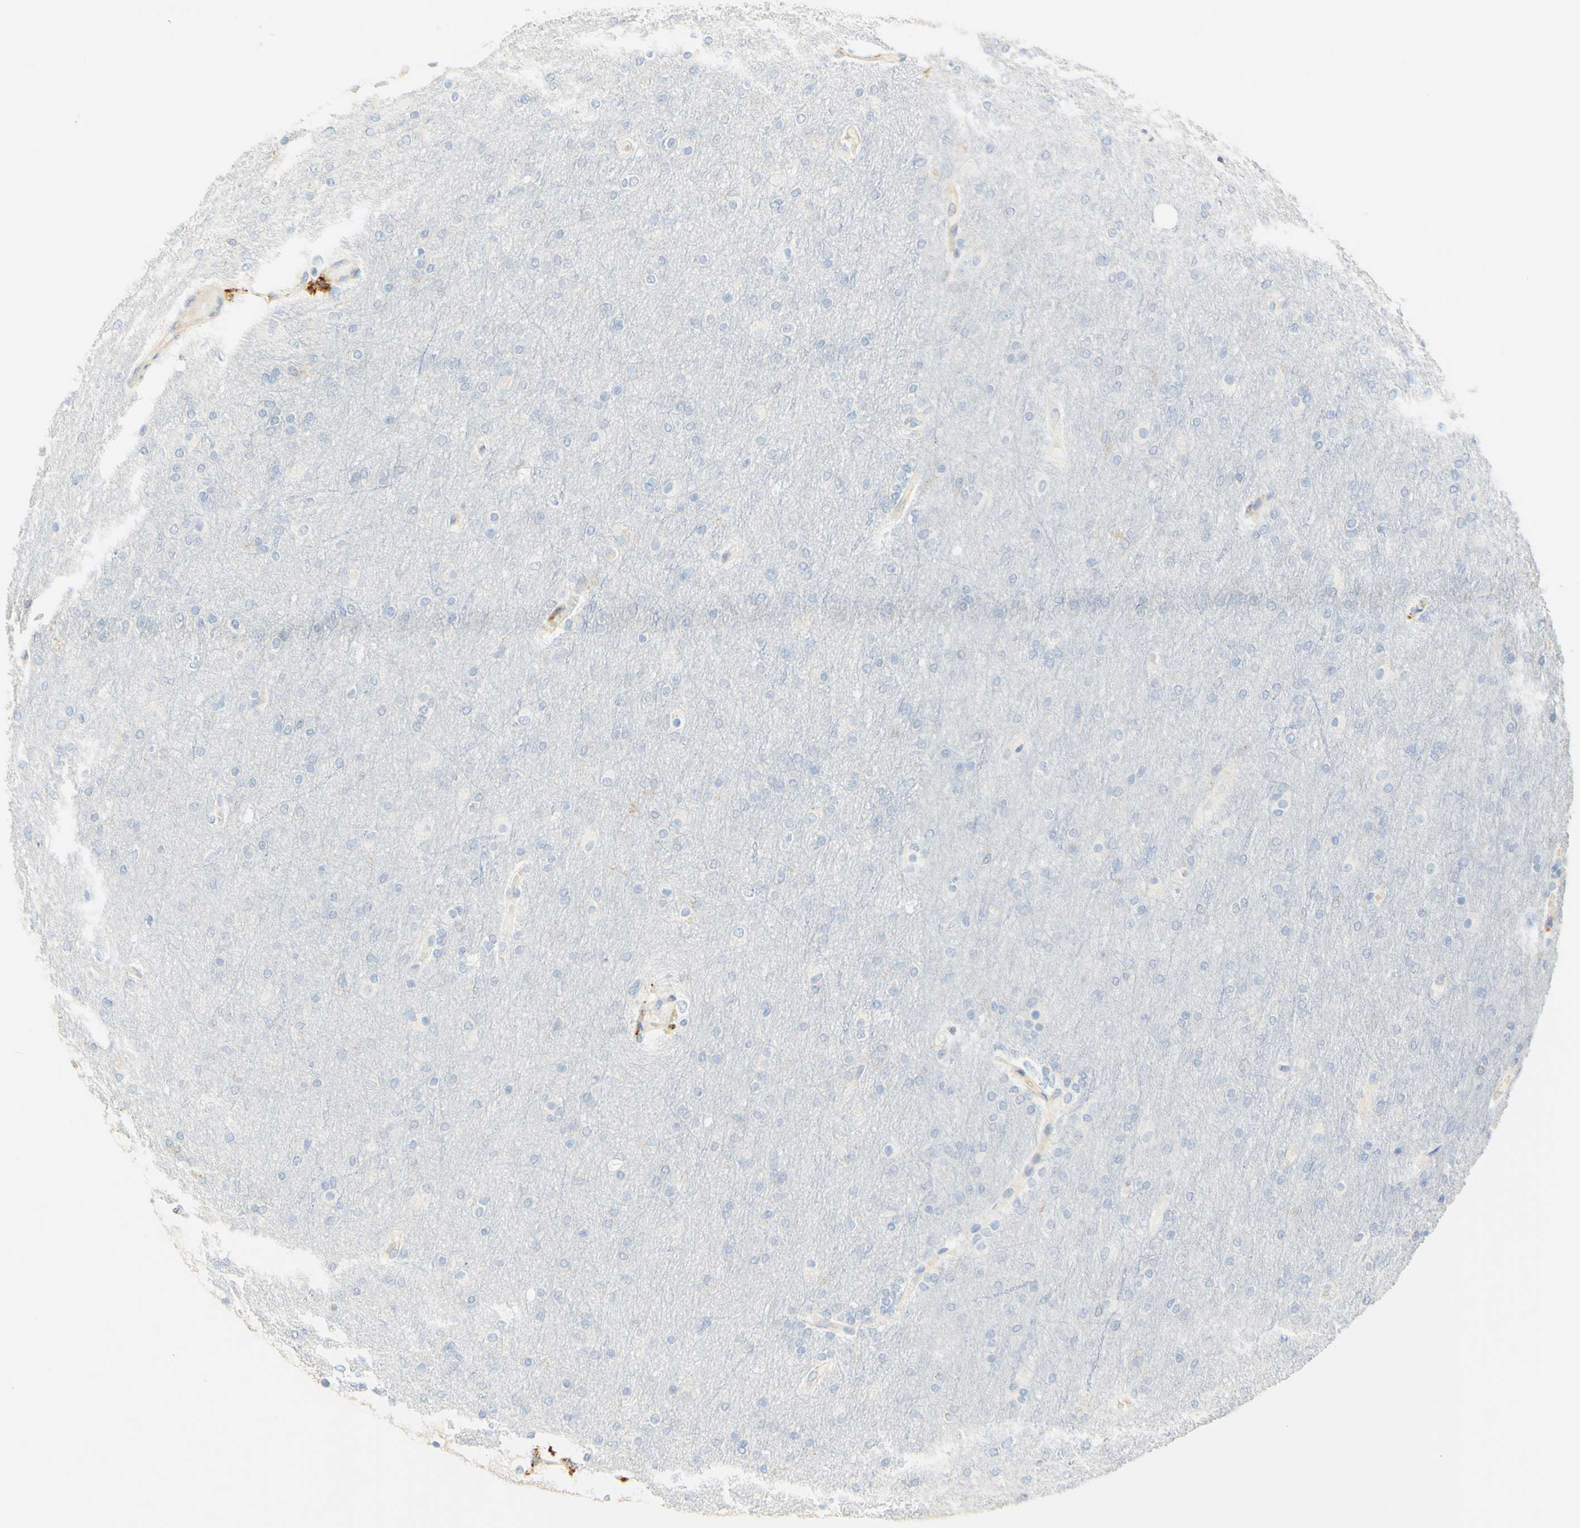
{"staining": {"intensity": "negative", "quantity": "none", "location": "none"}, "tissue": "glioma", "cell_type": "Tumor cells", "image_type": "cancer", "snomed": [{"axis": "morphology", "description": "Glioma, malignant, High grade"}, {"axis": "topography", "description": "Cerebral cortex"}], "caption": "DAB immunohistochemical staining of human malignant glioma (high-grade) displays no significant positivity in tumor cells.", "gene": "FCGRT", "patient": {"sex": "female", "age": 36}}